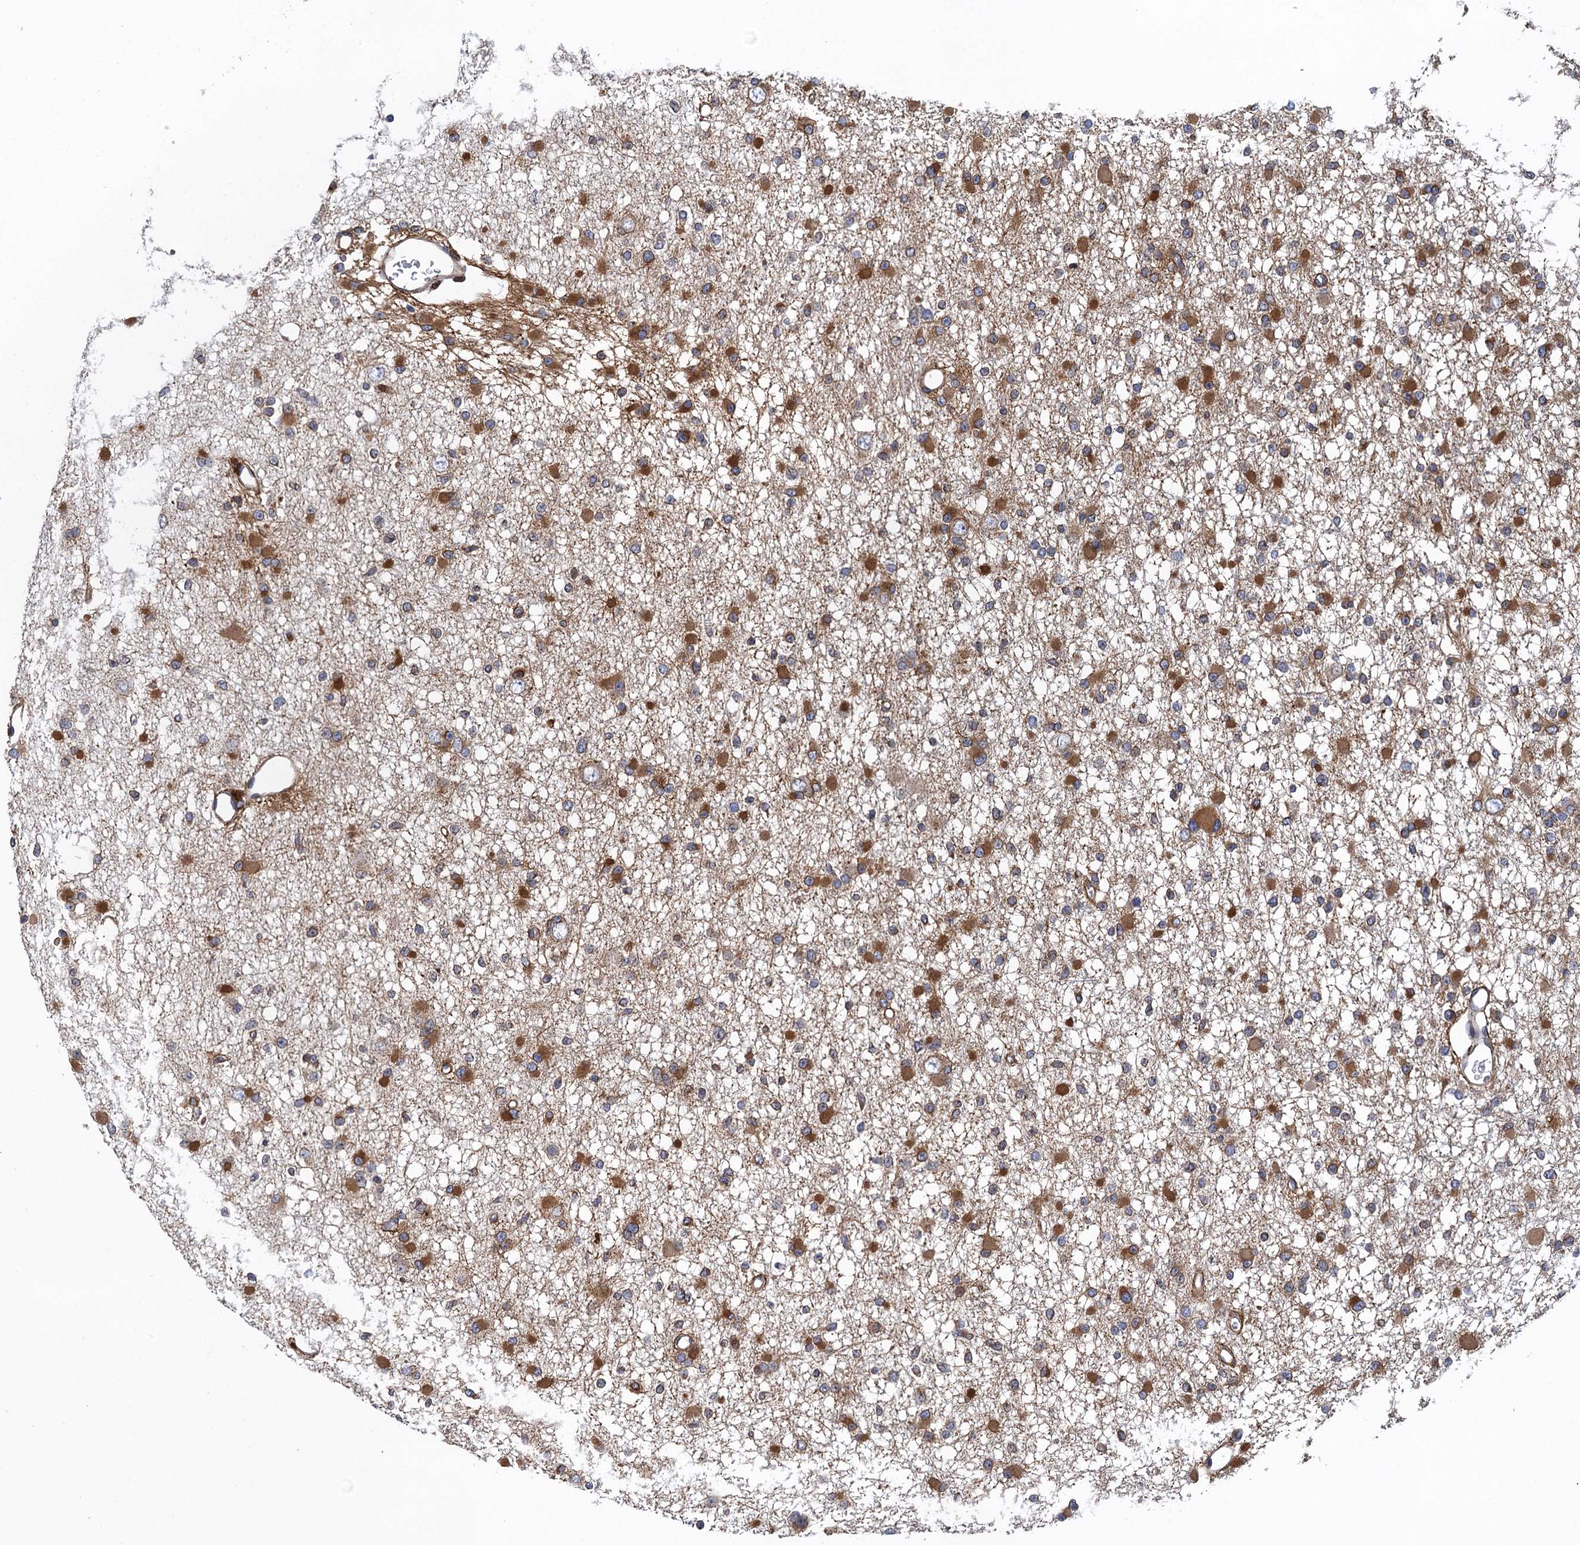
{"staining": {"intensity": "strong", "quantity": "25%-75%", "location": "cytoplasmic/membranous"}, "tissue": "glioma", "cell_type": "Tumor cells", "image_type": "cancer", "snomed": [{"axis": "morphology", "description": "Glioma, malignant, Low grade"}, {"axis": "topography", "description": "Brain"}], "caption": "Glioma was stained to show a protein in brown. There is high levels of strong cytoplasmic/membranous positivity in about 25%-75% of tumor cells.", "gene": "ARMC5", "patient": {"sex": "female", "age": 22}}